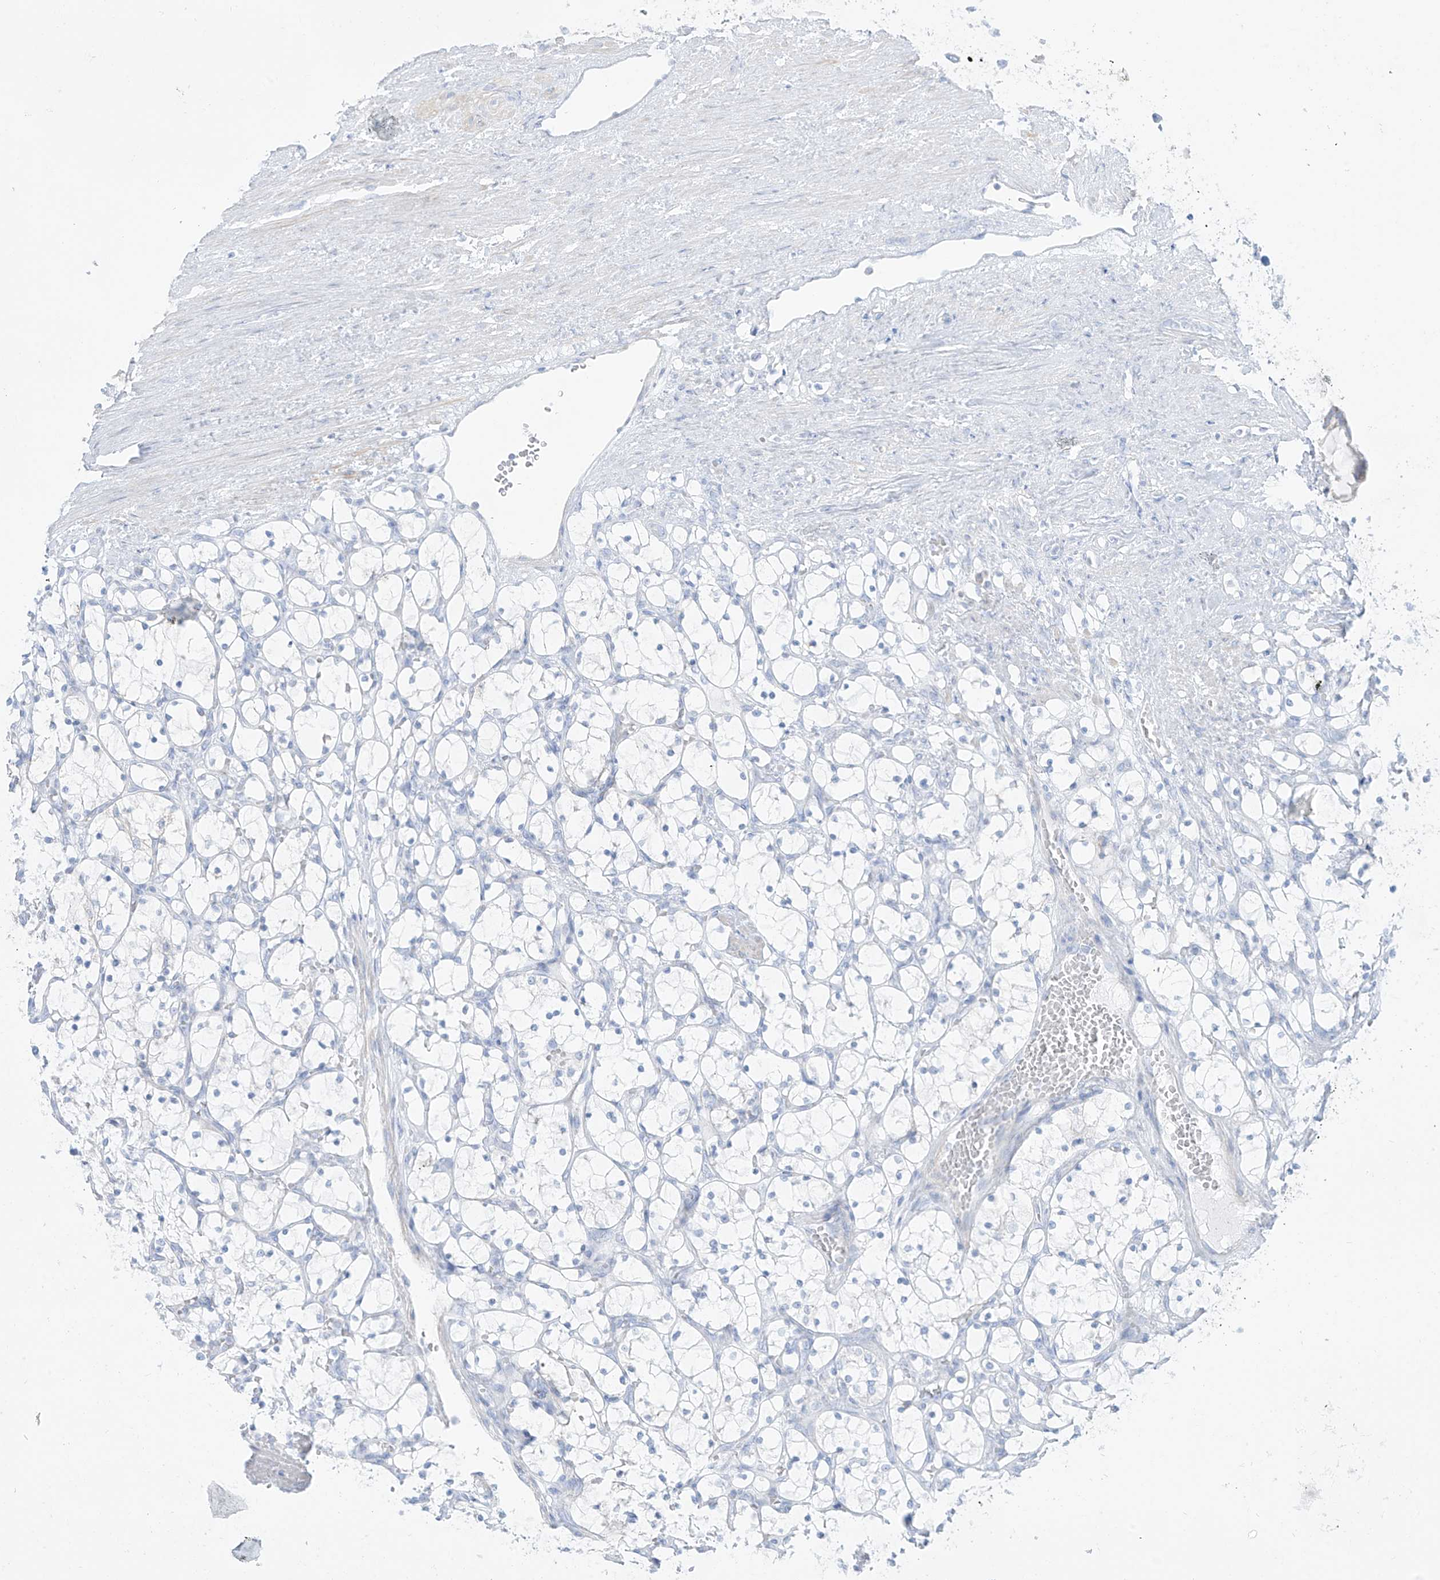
{"staining": {"intensity": "negative", "quantity": "none", "location": "none"}, "tissue": "renal cancer", "cell_type": "Tumor cells", "image_type": "cancer", "snomed": [{"axis": "morphology", "description": "Adenocarcinoma, NOS"}, {"axis": "topography", "description": "Kidney"}], "caption": "This micrograph is of renal cancer stained with immunohistochemistry (IHC) to label a protein in brown with the nuclei are counter-stained blue. There is no positivity in tumor cells.", "gene": "SLC26A3", "patient": {"sex": "female", "age": 69}}